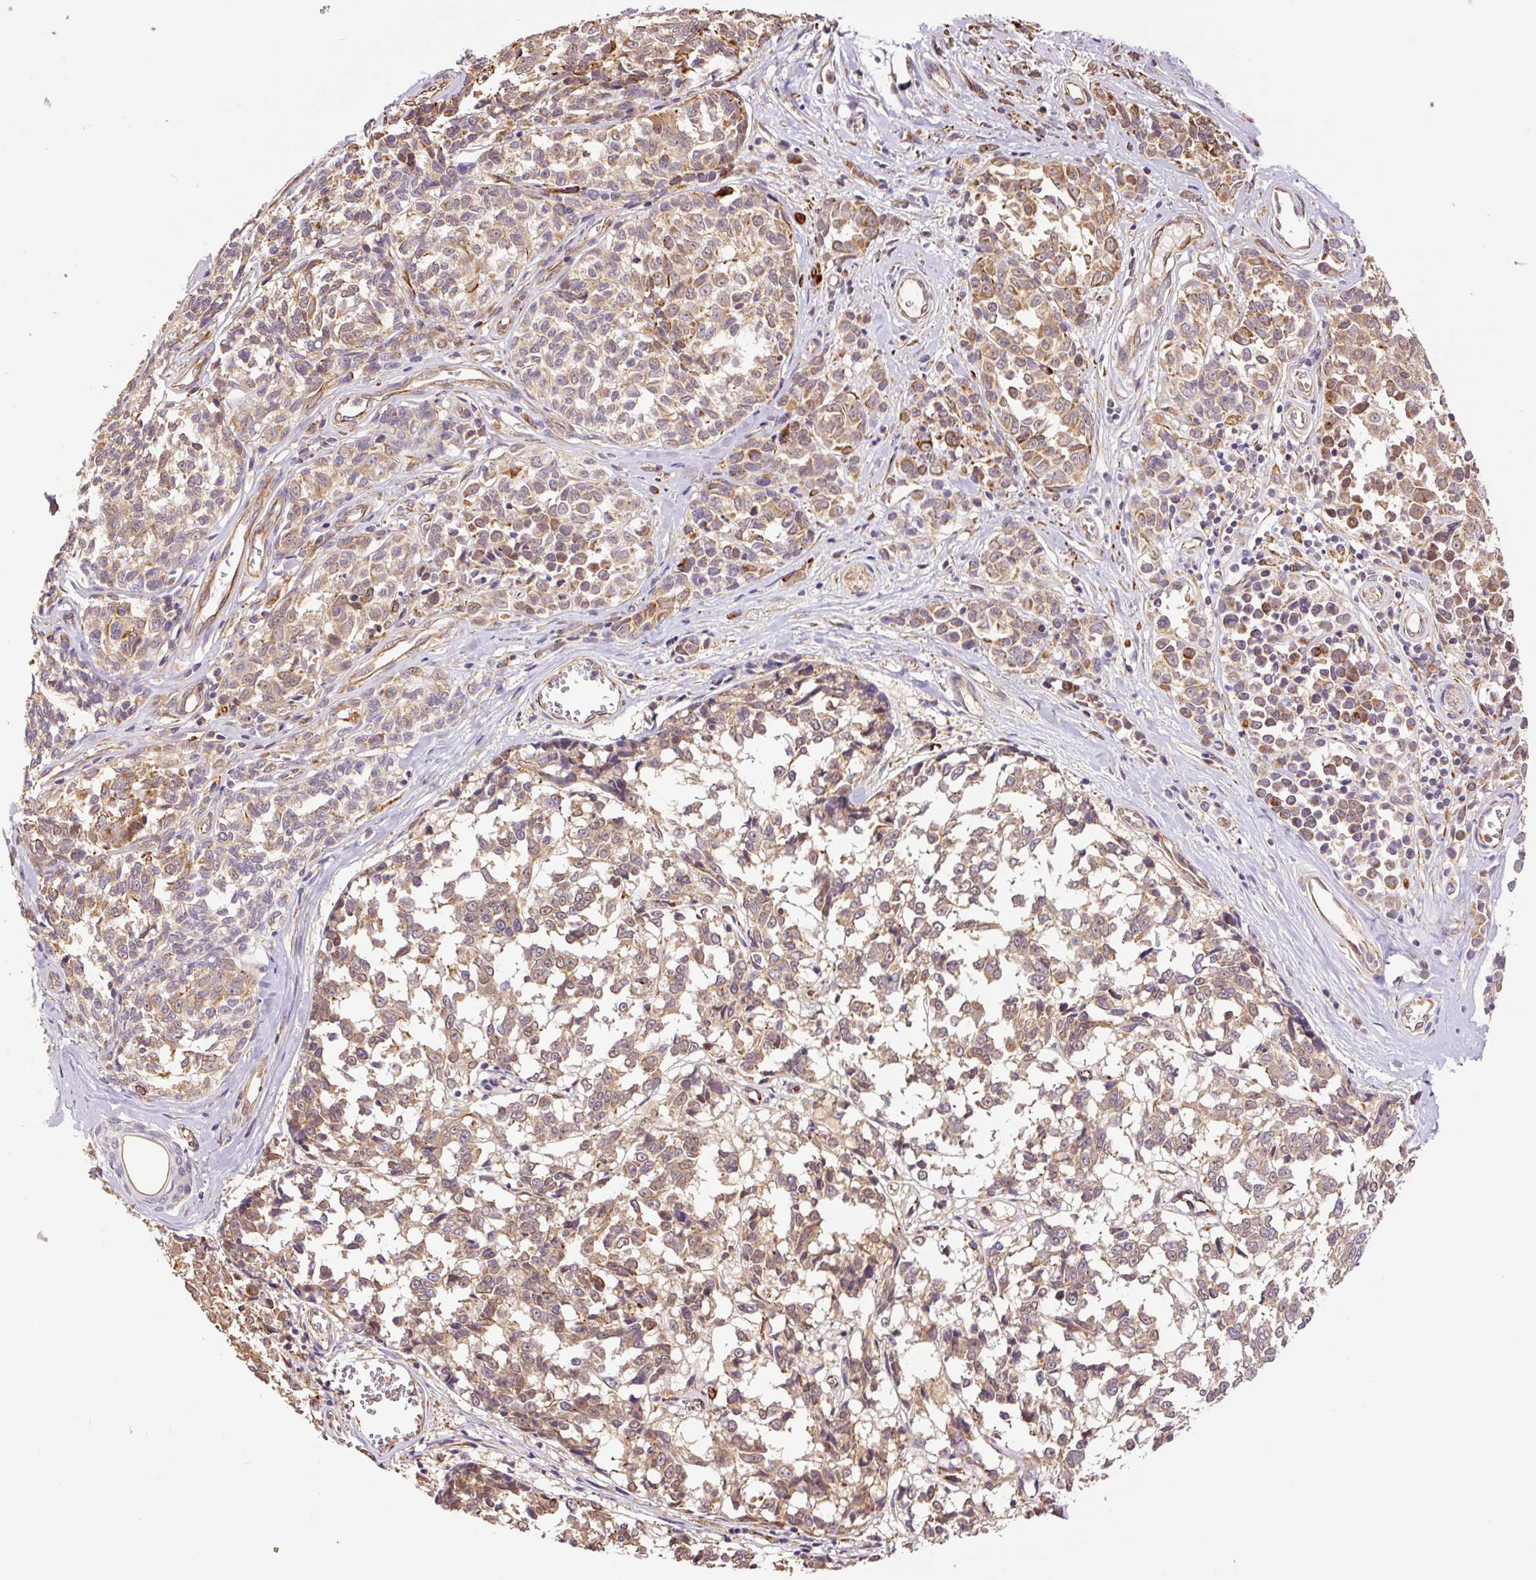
{"staining": {"intensity": "moderate", "quantity": ">75%", "location": "cytoplasmic/membranous,nuclear"}, "tissue": "melanoma", "cell_type": "Tumor cells", "image_type": "cancer", "snomed": [{"axis": "morphology", "description": "Malignant melanoma, NOS"}, {"axis": "topography", "description": "Skin"}], "caption": "An image of malignant melanoma stained for a protein shows moderate cytoplasmic/membranous and nuclear brown staining in tumor cells. (Brightfield microscopy of DAB IHC at high magnification).", "gene": "PCK2", "patient": {"sex": "female", "age": 64}}